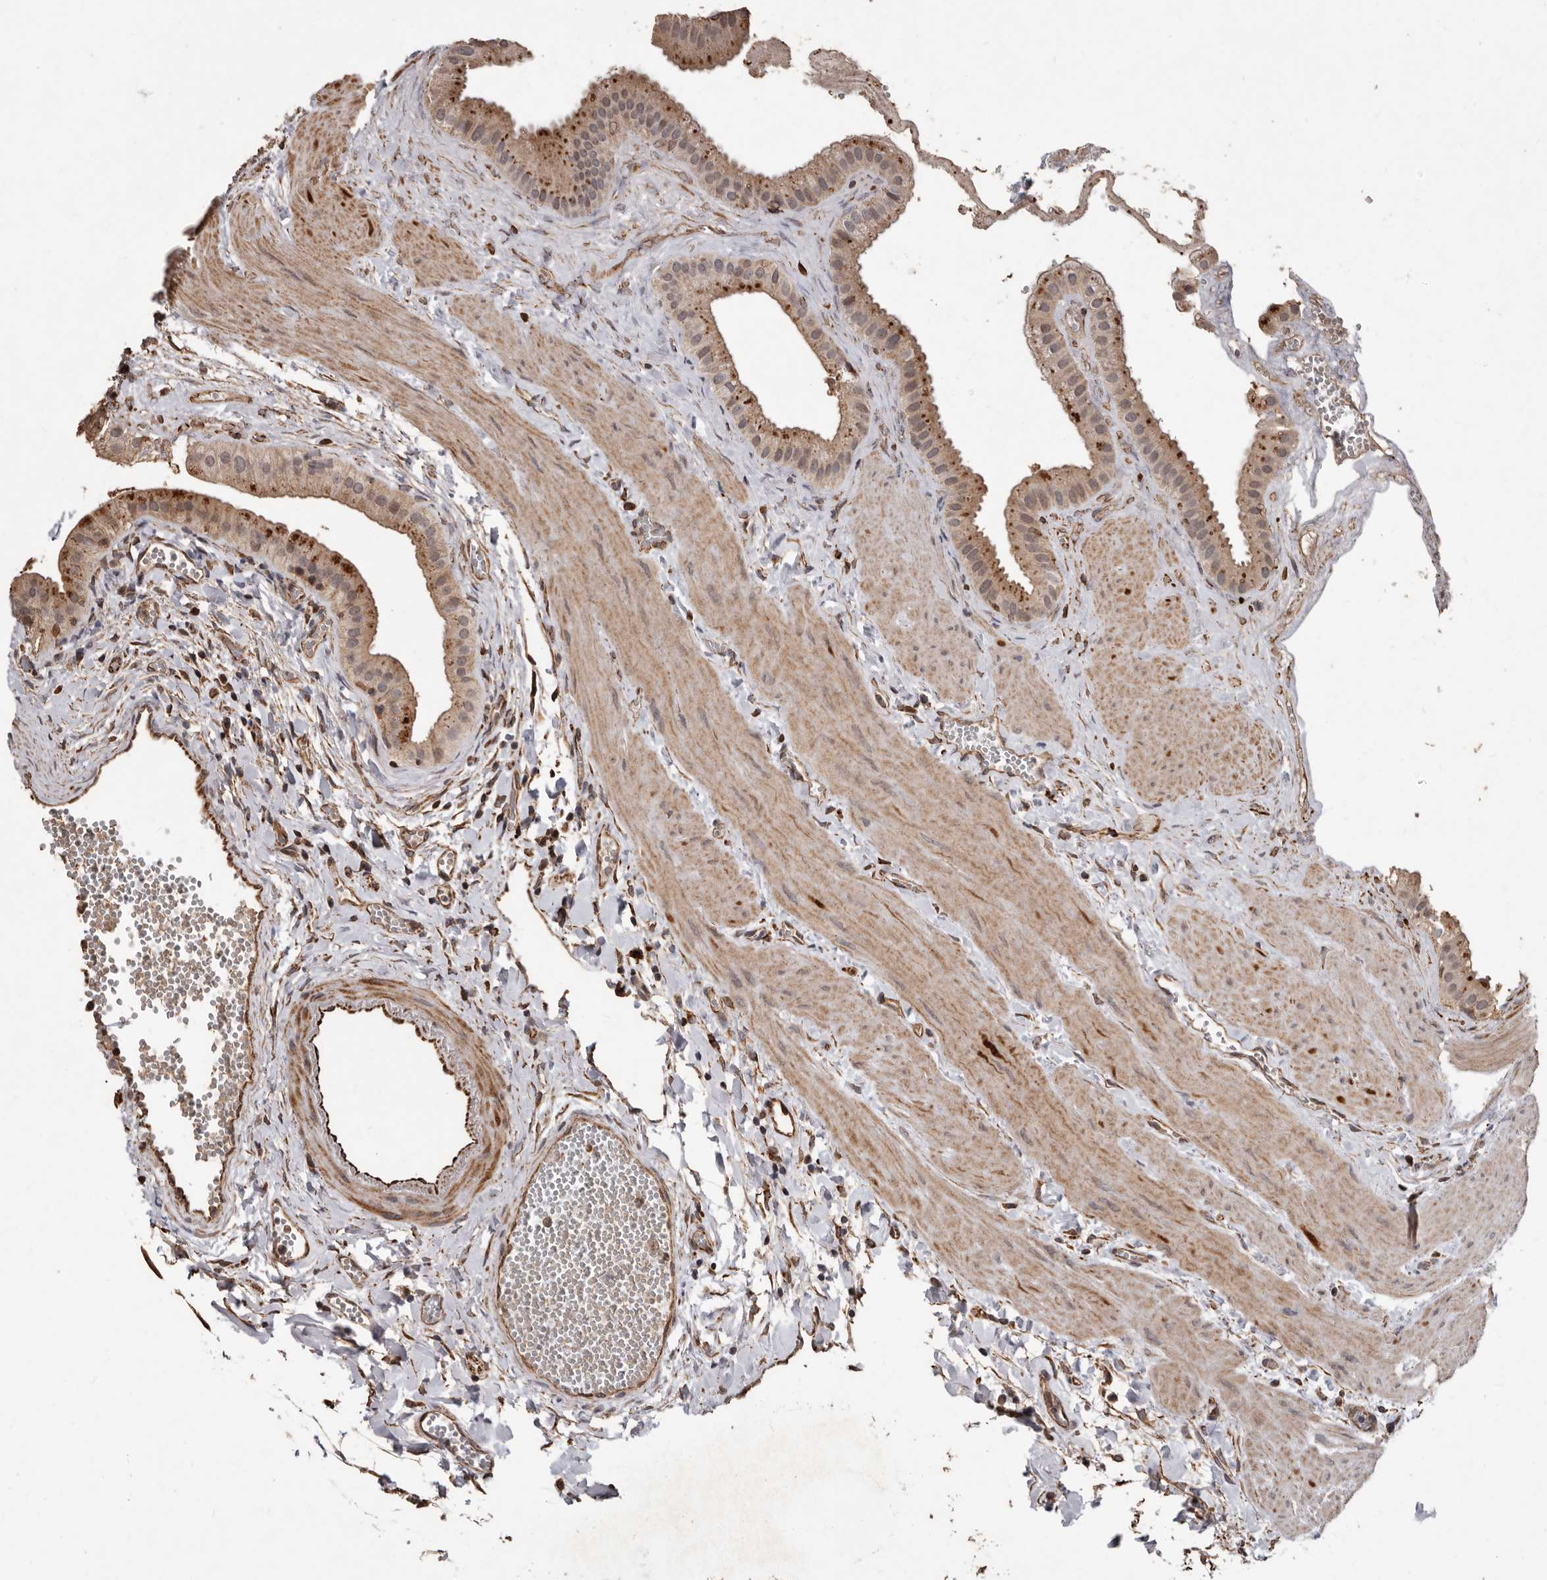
{"staining": {"intensity": "moderate", "quantity": ">75%", "location": "cytoplasmic/membranous"}, "tissue": "gallbladder", "cell_type": "Glandular cells", "image_type": "normal", "snomed": [{"axis": "morphology", "description": "Normal tissue, NOS"}, {"axis": "topography", "description": "Gallbladder"}], "caption": "This image exhibits IHC staining of normal gallbladder, with medium moderate cytoplasmic/membranous staining in about >75% of glandular cells.", "gene": "BRAT1", "patient": {"sex": "male", "age": 55}}